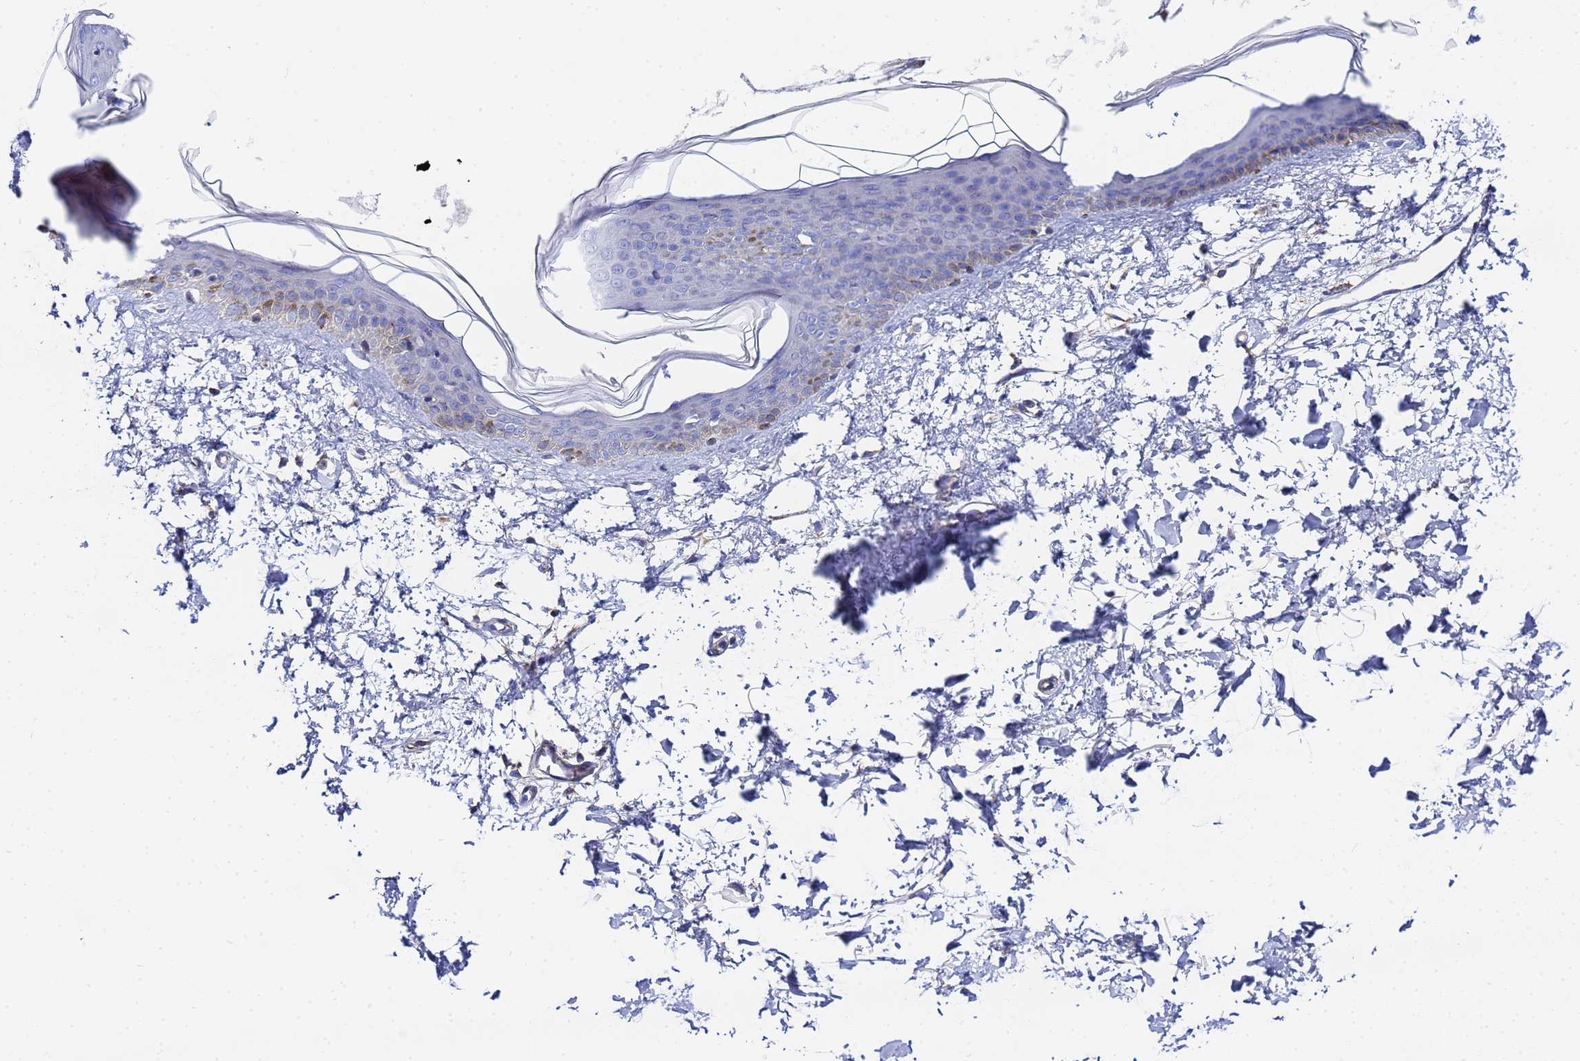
{"staining": {"intensity": "moderate", "quantity": "25%-75%", "location": "cytoplasmic/membranous"}, "tissue": "skin", "cell_type": "Fibroblasts", "image_type": "normal", "snomed": [{"axis": "morphology", "description": "Normal tissue, NOS"}, {"axis": "topography", "description": "Skin"}], "caption": "Skin stained for a protein (brown) shows moderate cytoplasmic/membranous positive staining in approximately 25%-75% of fibroblasts.", "gene": "FAHD2A", "patient": {"sex": "female", "age": 58}}